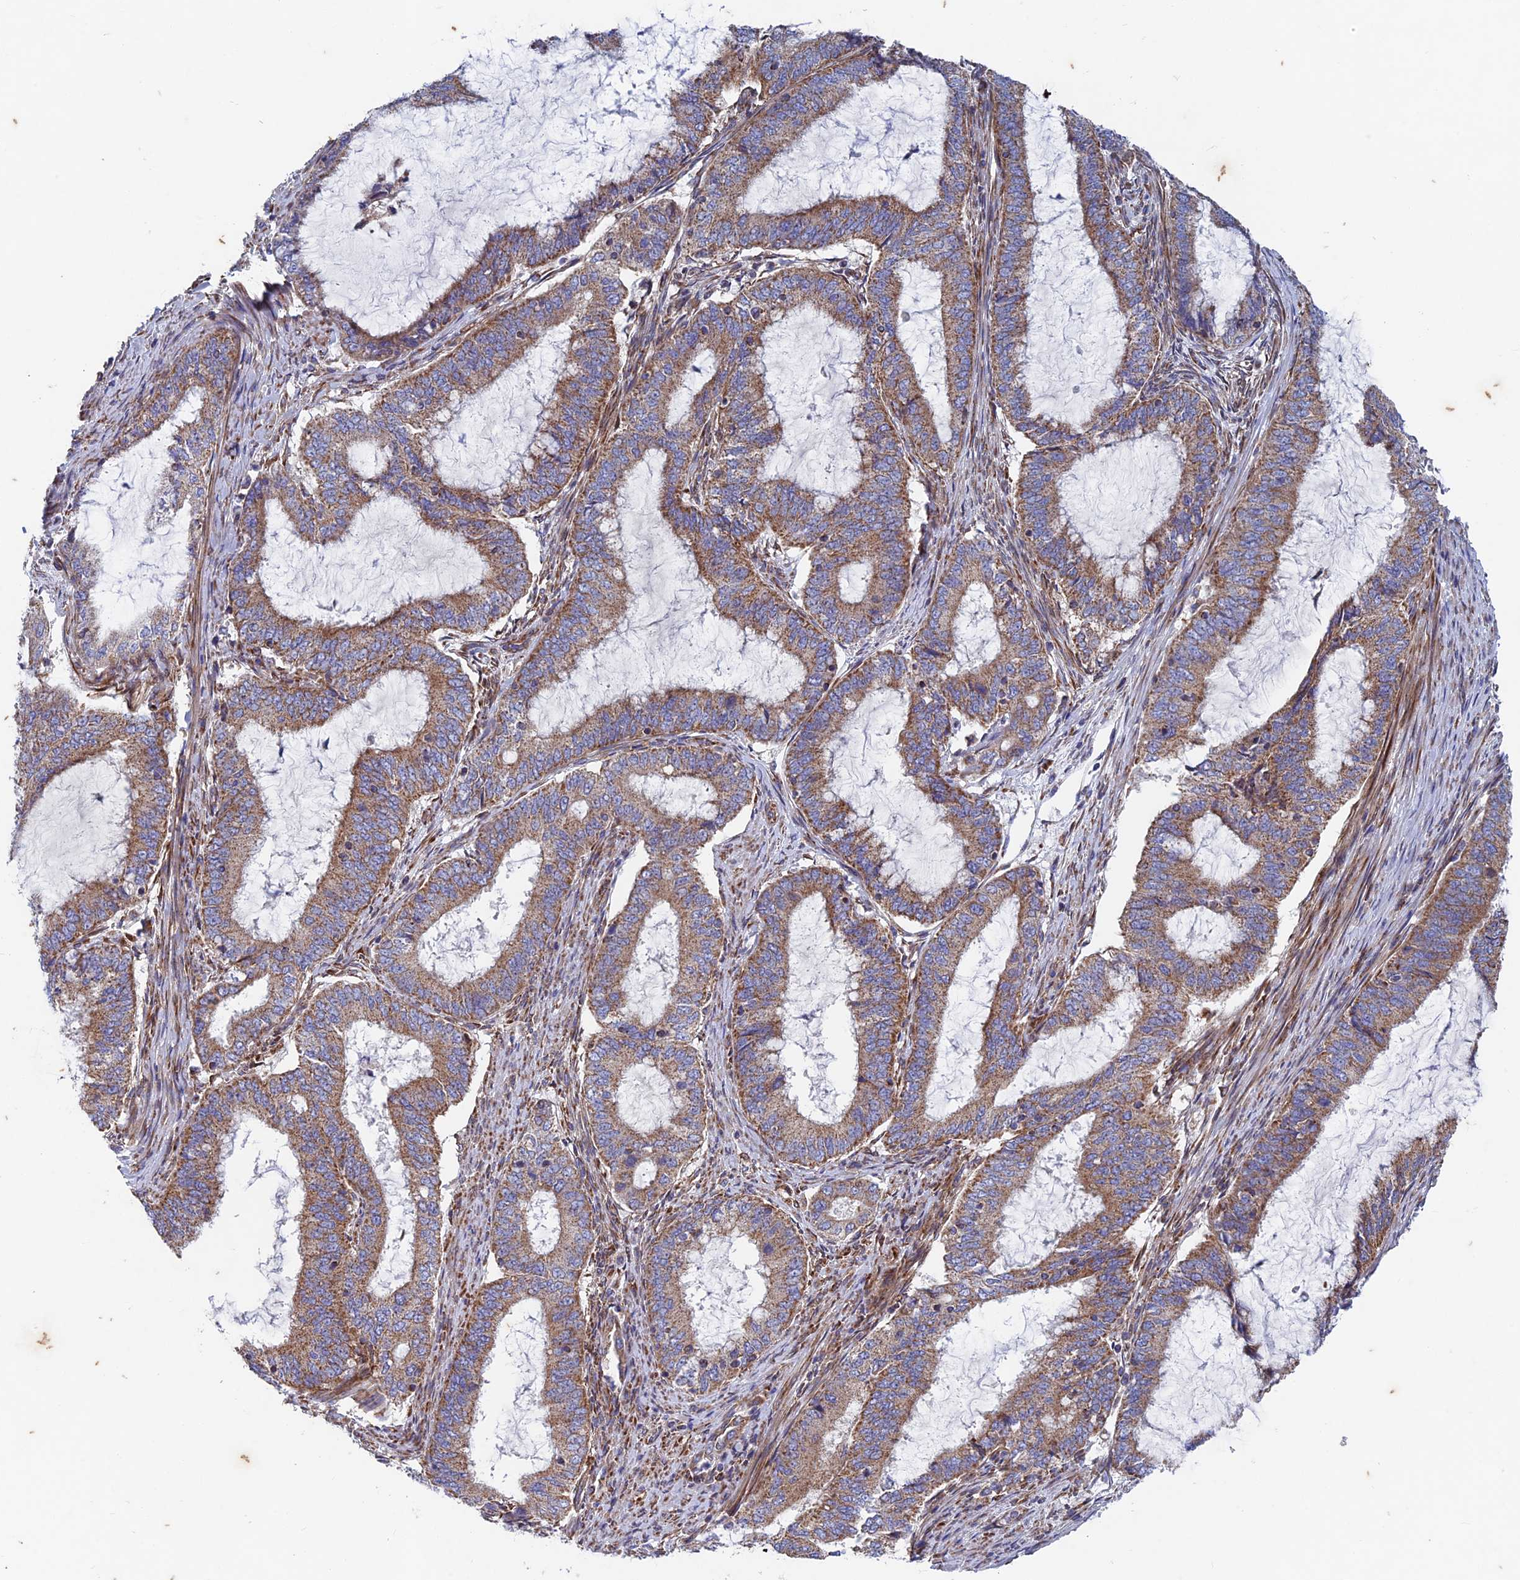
{"staining": {"intensity": "moderate", "quantity": "25%-75%", "location": "cytoplasmic/membranous"}, "tissue": "endometrial cancer", "cell_type": "Tumor cells", "image_type": "cancer", "snomed": [{"axis": "morphology", "description": "Adenocarcinoma, NOS"}, {"axis": "topography", "description": "Endometrium"}], "caption": "The image demonstrates staining of endometrial adenocarcinoma, revealing moderate cytoplasmic/membranous protein staining (brown color) within tumor cells.", "gene": "AP4S1", "patient": {"sex": "female", "age": 51}}